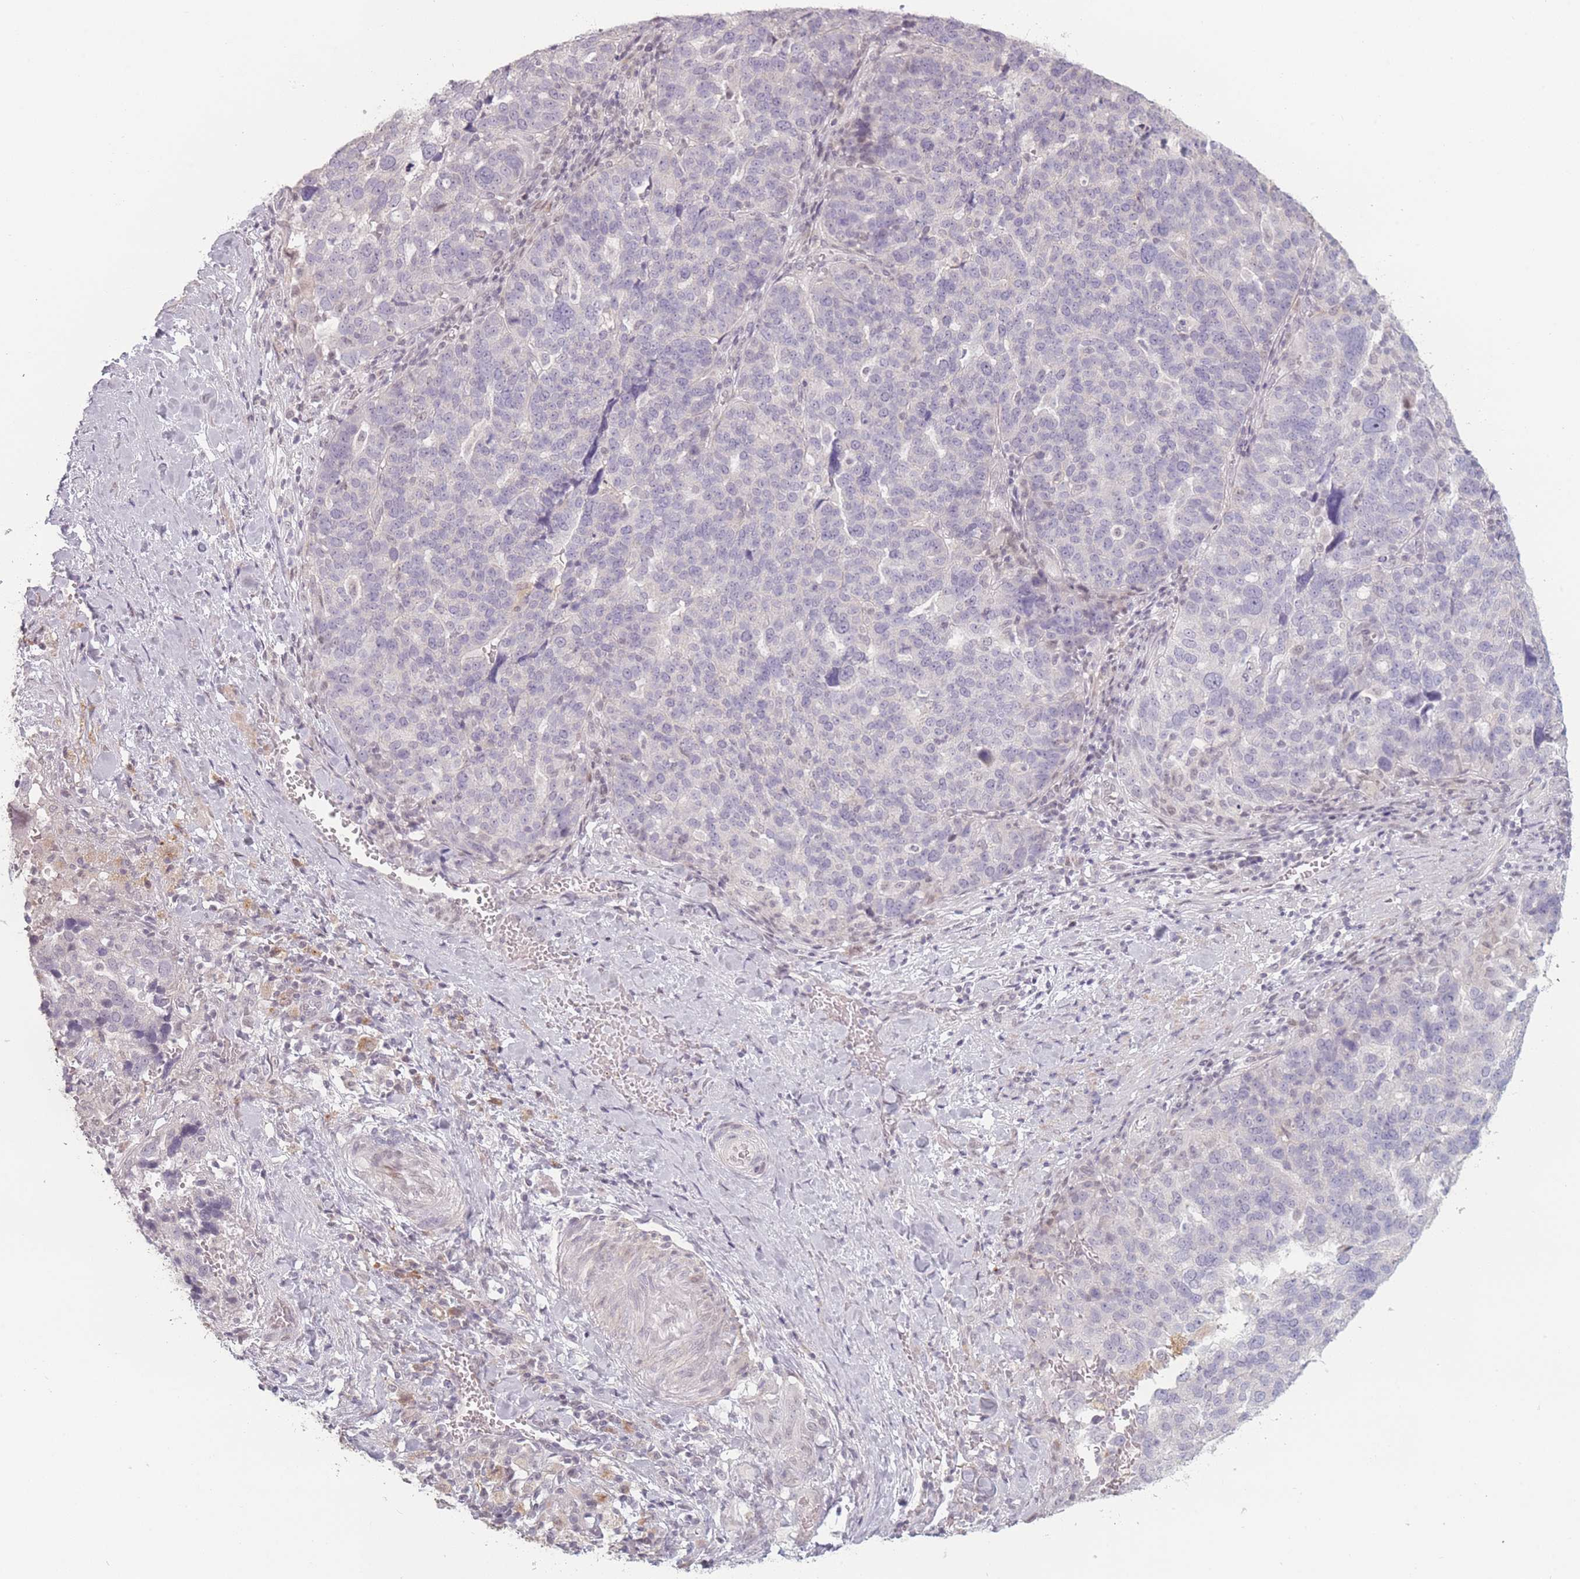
{"staining": {"intensity": "negative", "quantity": "none", "location": "none"}, "tissue": "ovarian cancer", "cell_type": "Tumor cells", "image_type": "cancer", "snomed": [{"axis": "morphology", "description": "Cystadenocarcinoma, serous, NOS"}, {"axis": "topography", "description": "Ovary"}], "caption": "Tumor cells are negative for brown protein staining in serous cystadenocarcinoma (ovarian). Nuclei are stained in blue.", "gene": "OR10C1", "patient": {"sex": "female", "age": 59}}